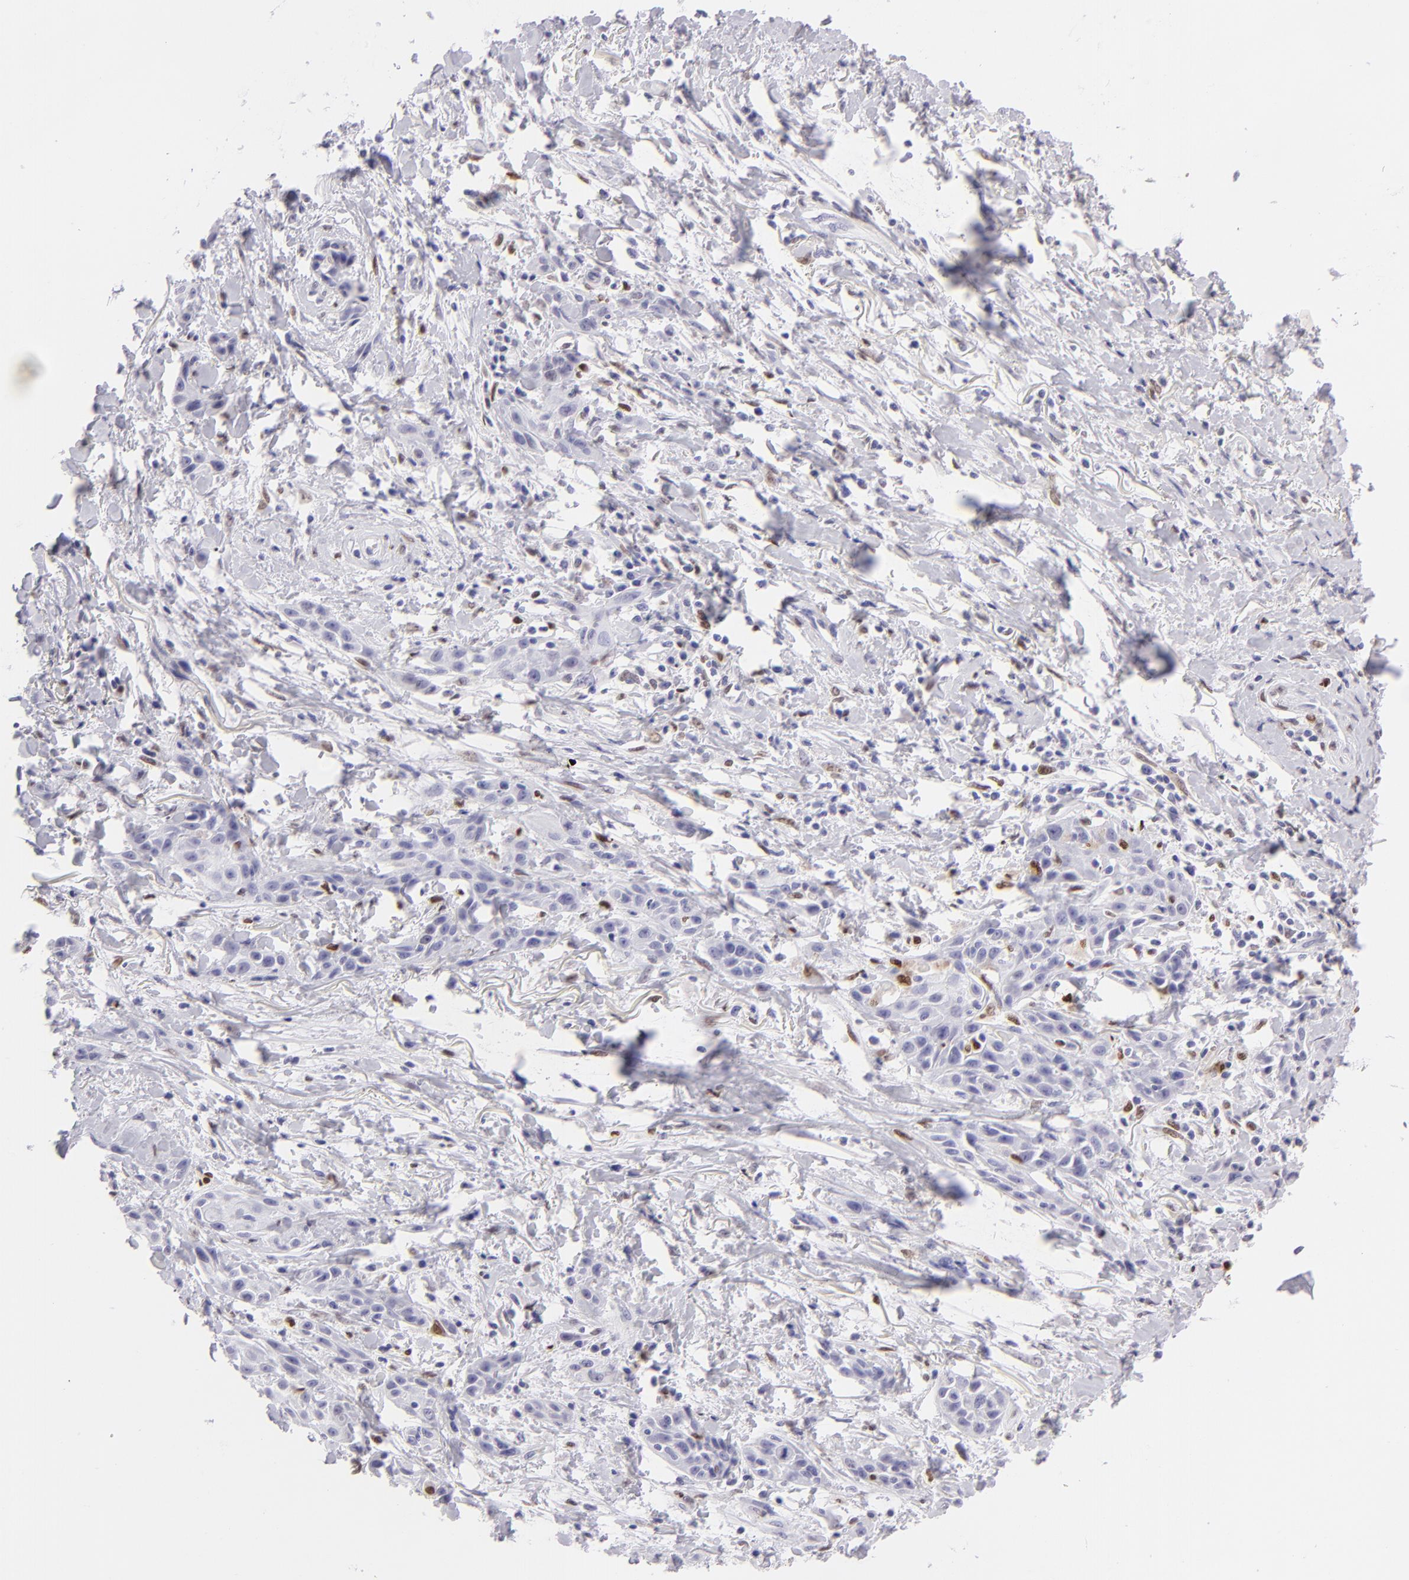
{"staining": {"intensity": "negative", "quantity": "none", "location": "none"}, "tissue": "skin cancer", "cell_type": "Tumor cells", "image_type": "cancer", "snomed": [{"axis": "morphology", "description": "Squamous cell carcinoma, NOS"}, {"axis": "topography", "description": "Skin"}, {"axis": "topography", "description": "Anal"}], "caption": "Immunohistochemical staining of squamous cell carcinoma (skin) displays no significant expression in tumor cells.", "gene": "MITF", "patient": {"sex": "male", "age": 64}}